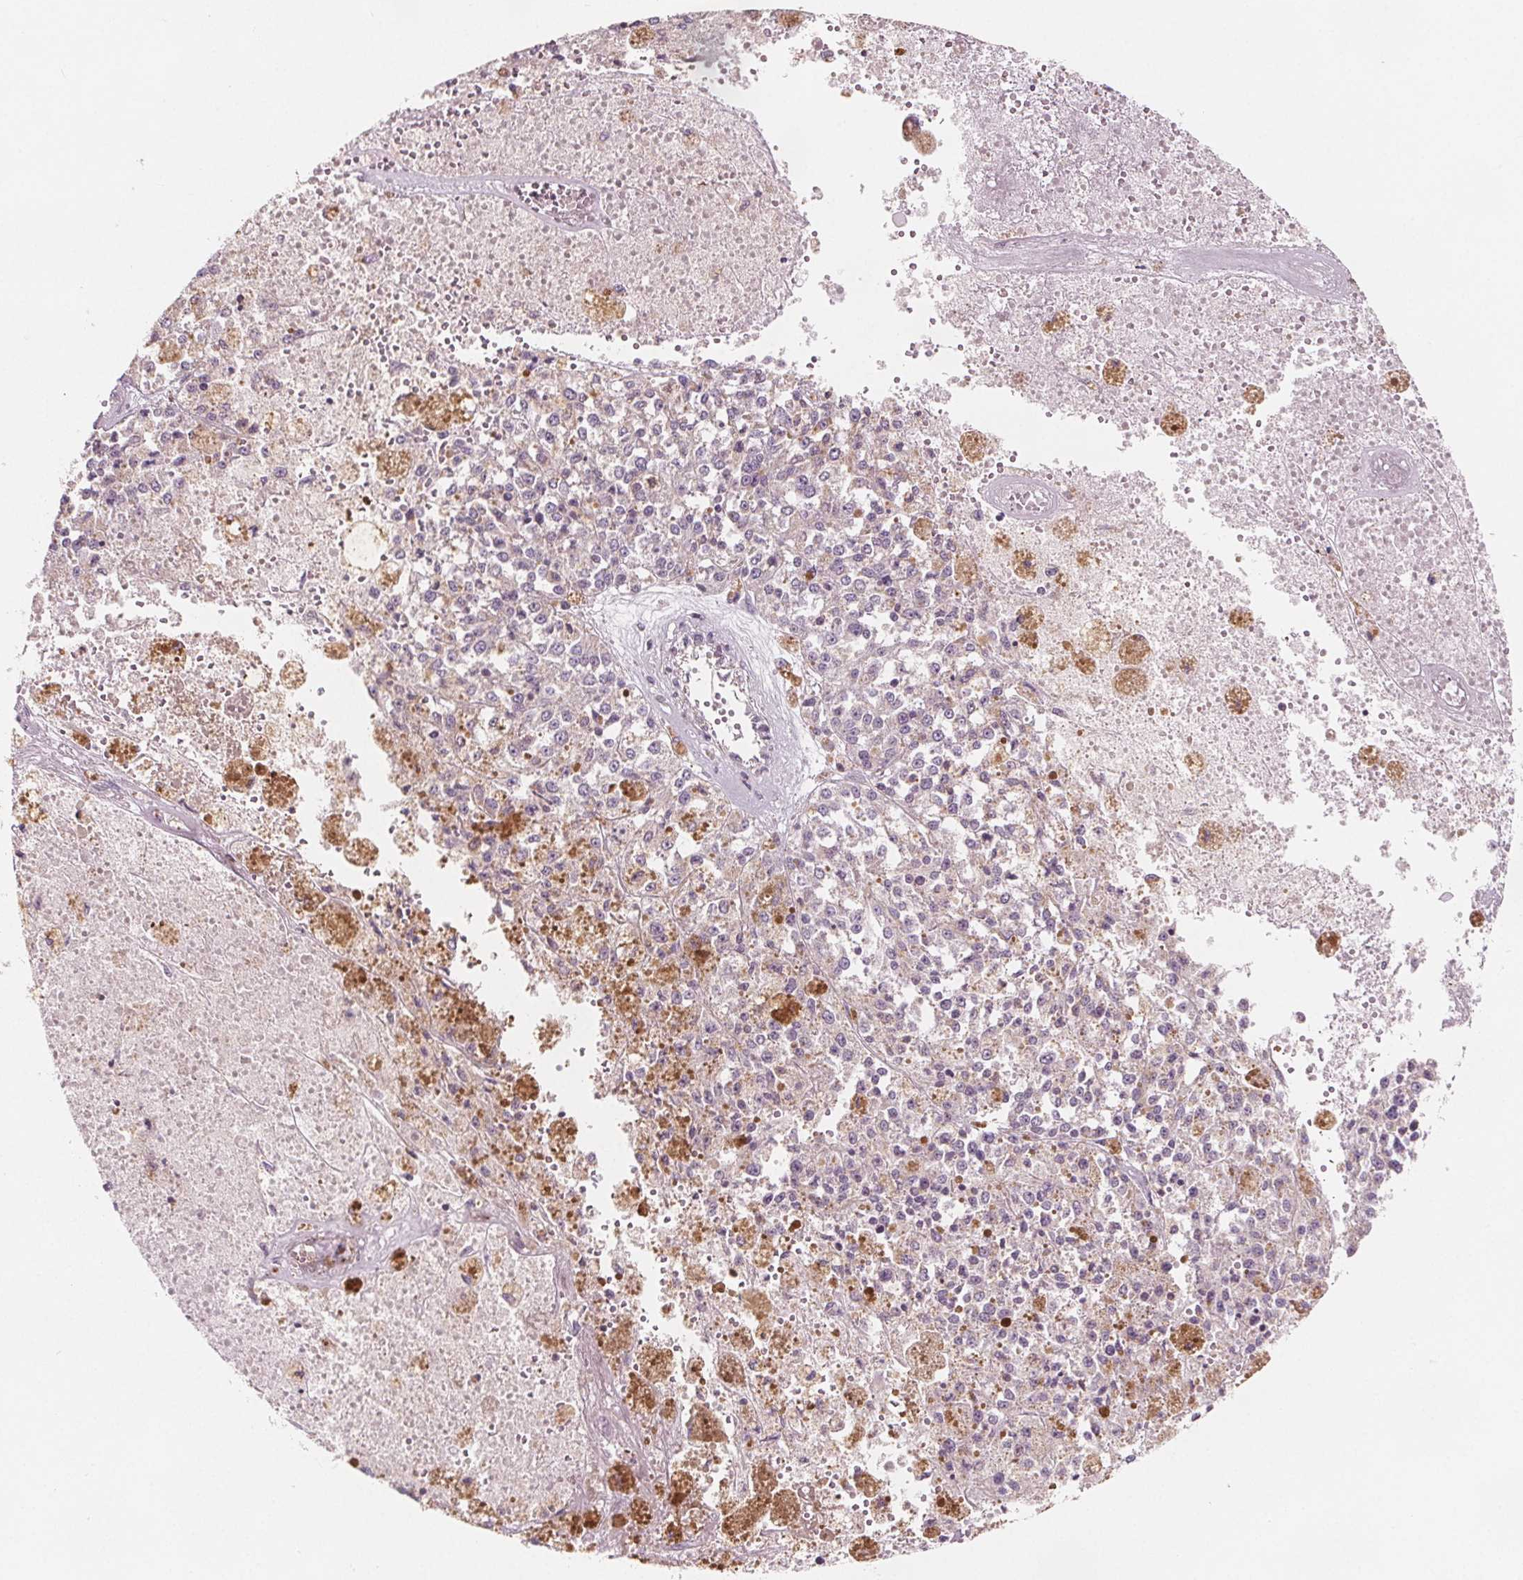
{"staining": {"intensity": "negative", "quantity": "none", "location": "none"}, "tissue": "melanoma", "cell_type": "Tumor cells", "image_type": "cancer", "snomed": [{"axis": "morphology", "description": "Malignant melanoma, Metastatic site"}, {"axis": "topography", "description": "Lymph node"}], "caption": "This is an IHC image of malignant melanoma (metastatic site). There is no positivity in tumor cells.", "gene": "ADAM33", "patient": {"sex": "female", "age": 64}}